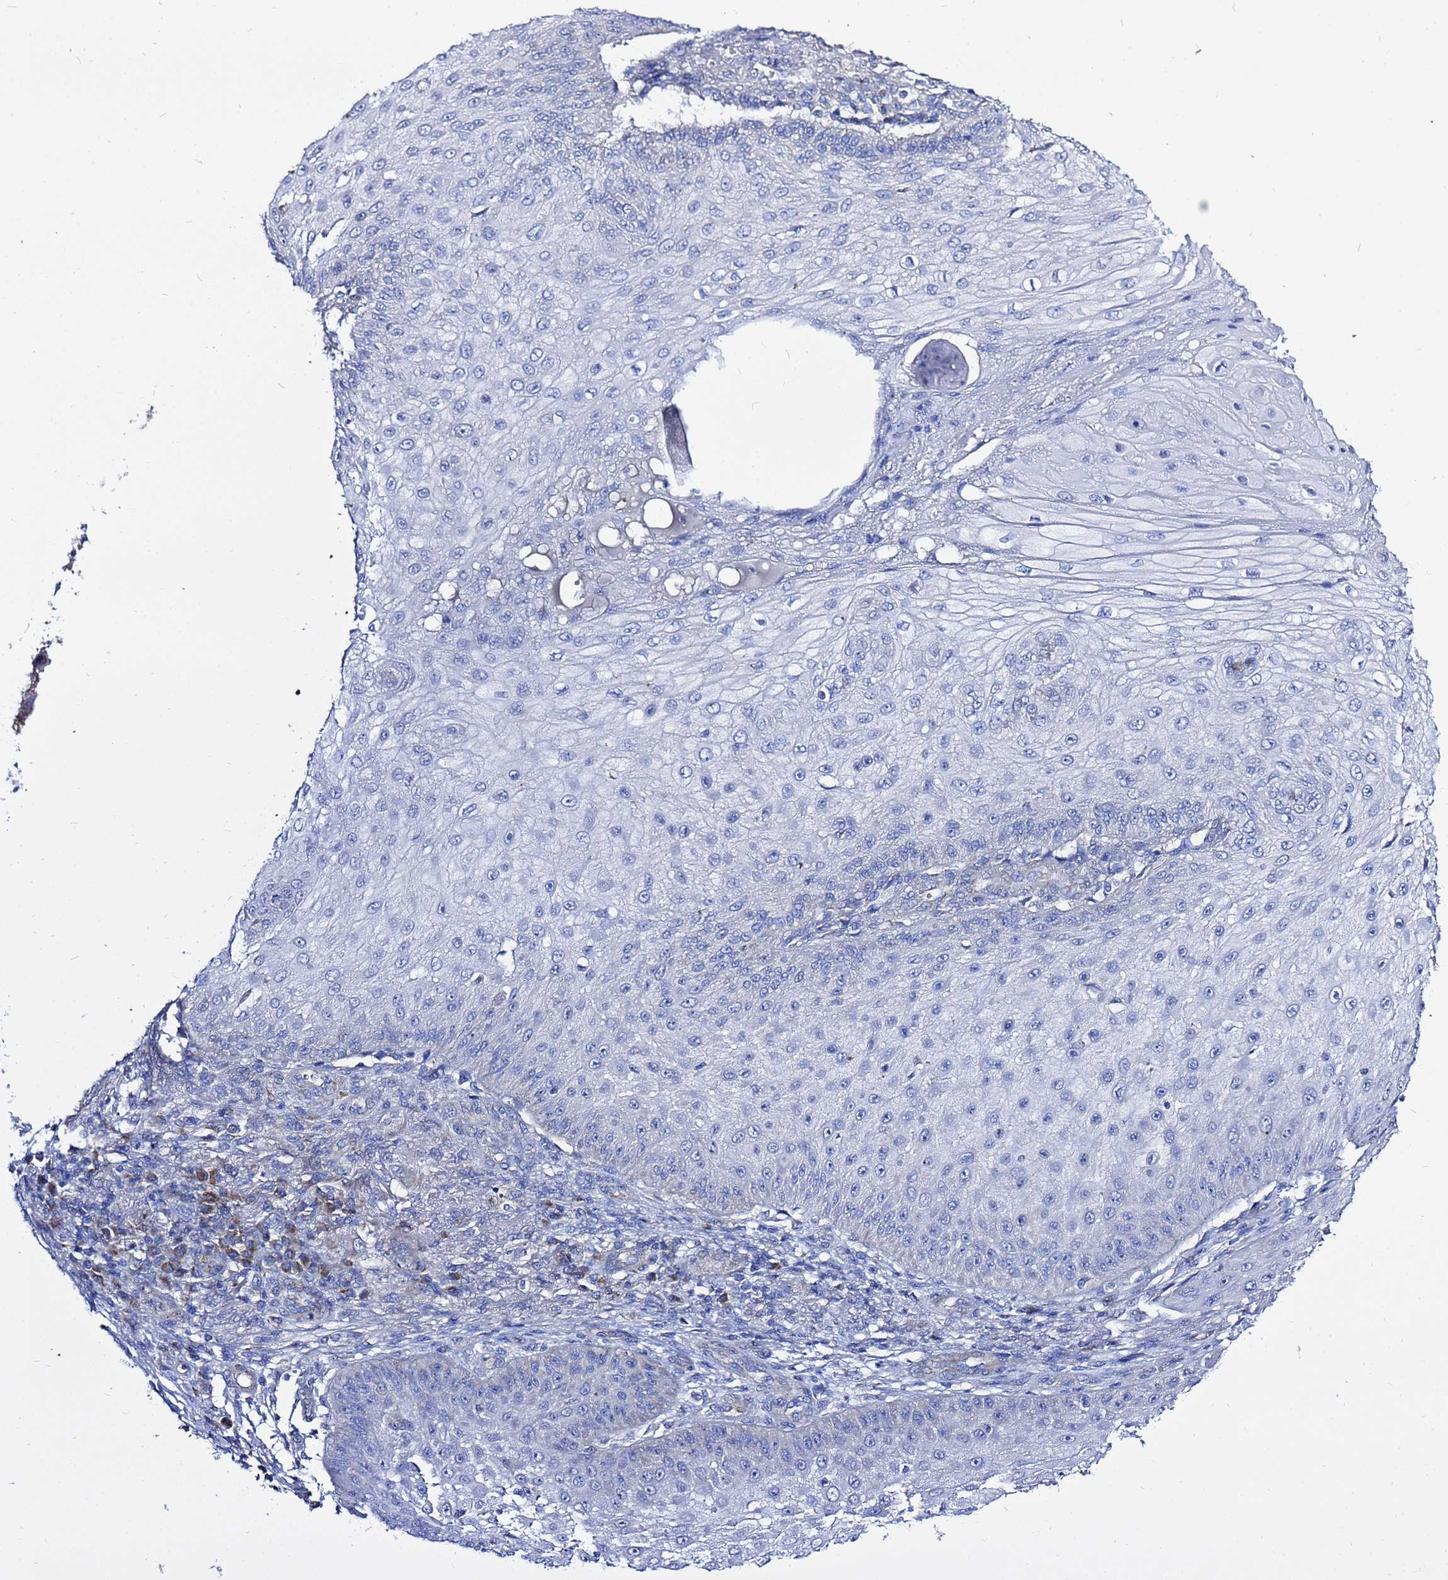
{"staining": {"intensity": "negative", "quantity": "none", "location": "none"}, "tissue": "skin cancer", "cell_type": "Tumor cells", "image_type": "cancer", "snomed": [{"axis": "morphology", "description": "Squamous cell carcinoma, NOS"}, {"axis": "topography", "description": "Skin"}], "caption": "An immunohistochemistry (IHC) image of squamous cell carcinoma (skin) is shown. There is no staining in tumor cells of squamous cell carcinoma (skin).", "gene": "FAHD2A", "patient": {"sex": "male", "age": 70}}